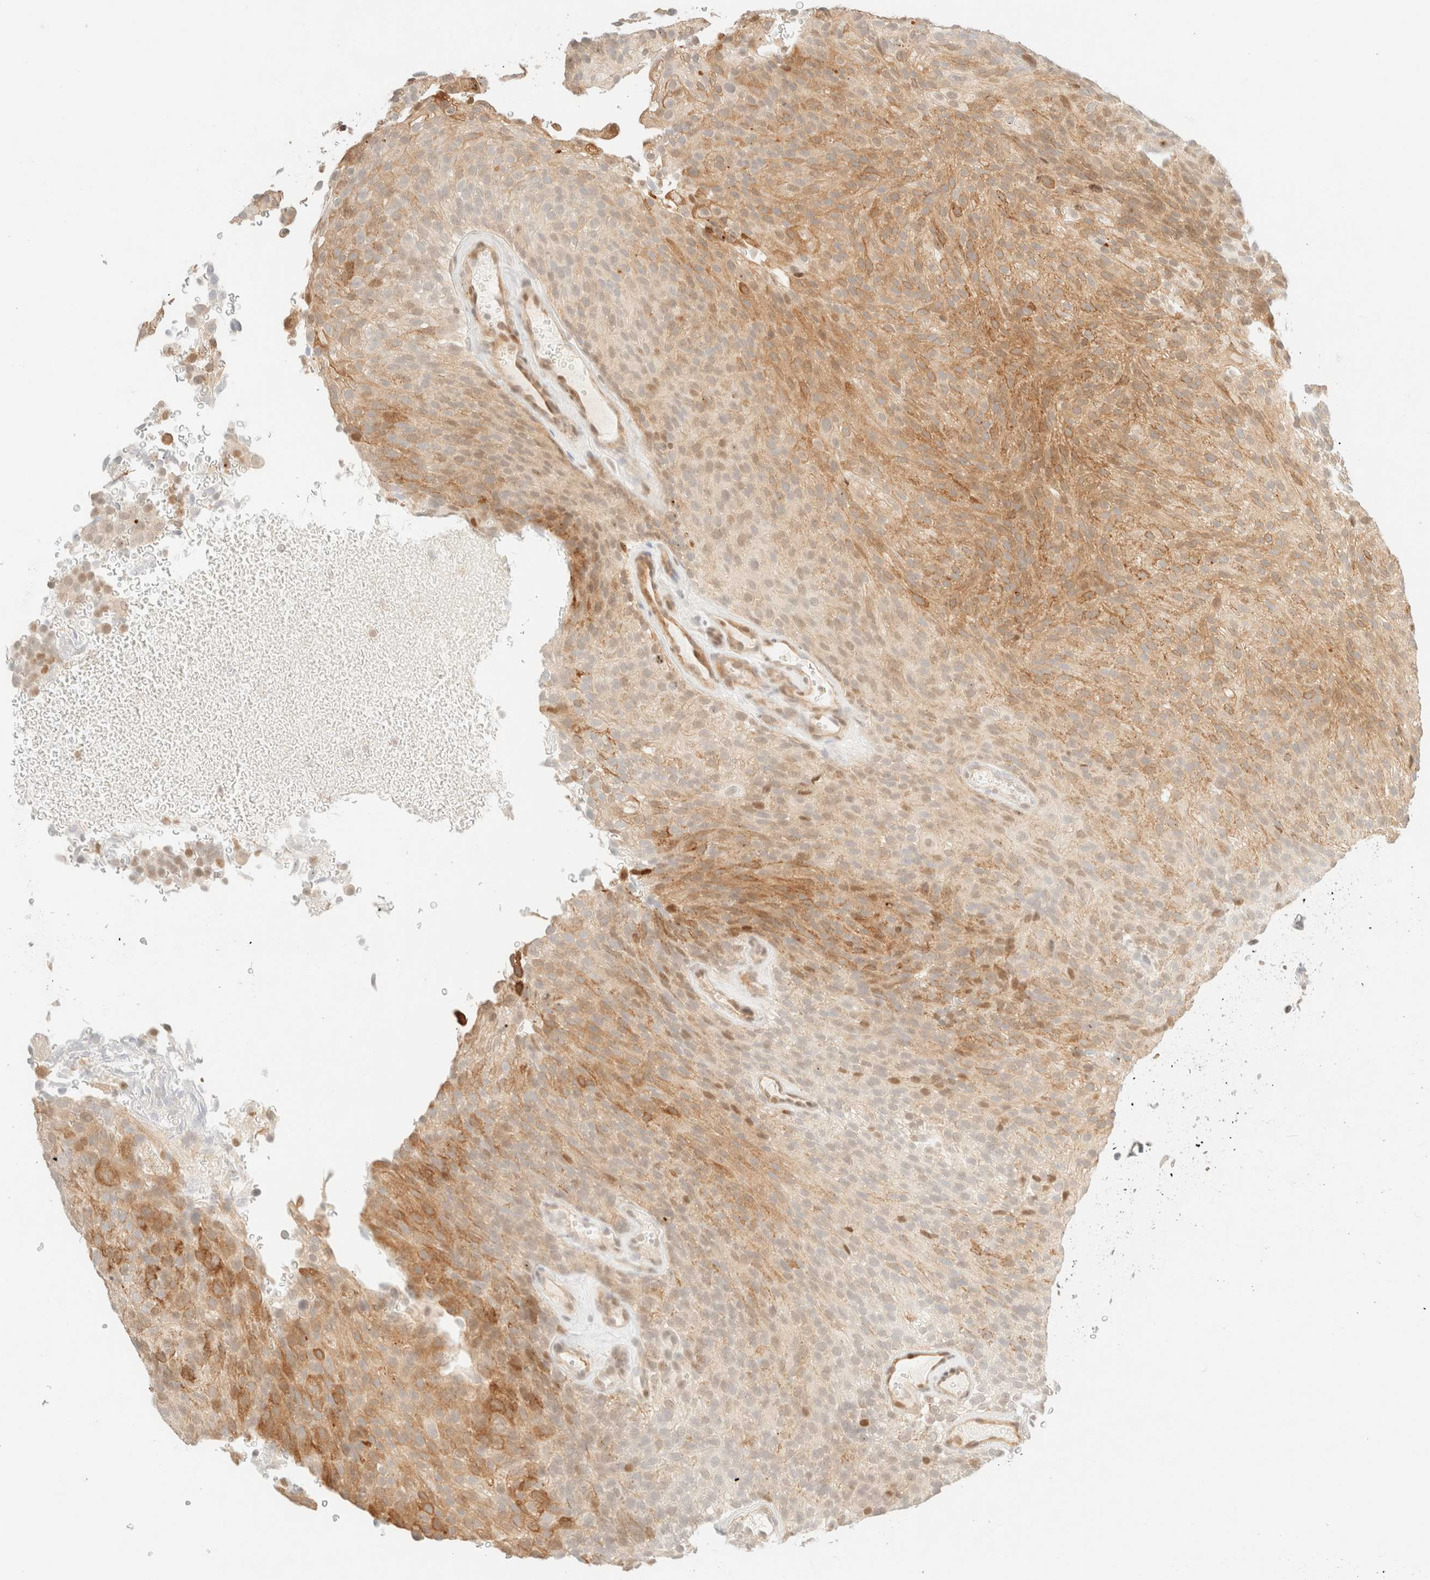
{"staining": {"intensity": "moderate", "quantity": ">75%", "location": "cytoplasmic/membranous"}, "tissue": "urothelial cancer", "cell_type": "Tumor cells", "image_type": "cancer", "snomed": [{"axis": "morphology", "description": "Urothelial carcinoma, Low grade"}, {"axis": "topography", "description": "Urinary bladder"}], "caption": "IHC histopathology image of human urothelial cancer stained for a protein (brown), which displays medium levels of moderate cytoplasmic/membranous staining in approximately >75% of tumor cells.", "gene": "TSR1", "patient": {"sex": "male", "age": 78}}